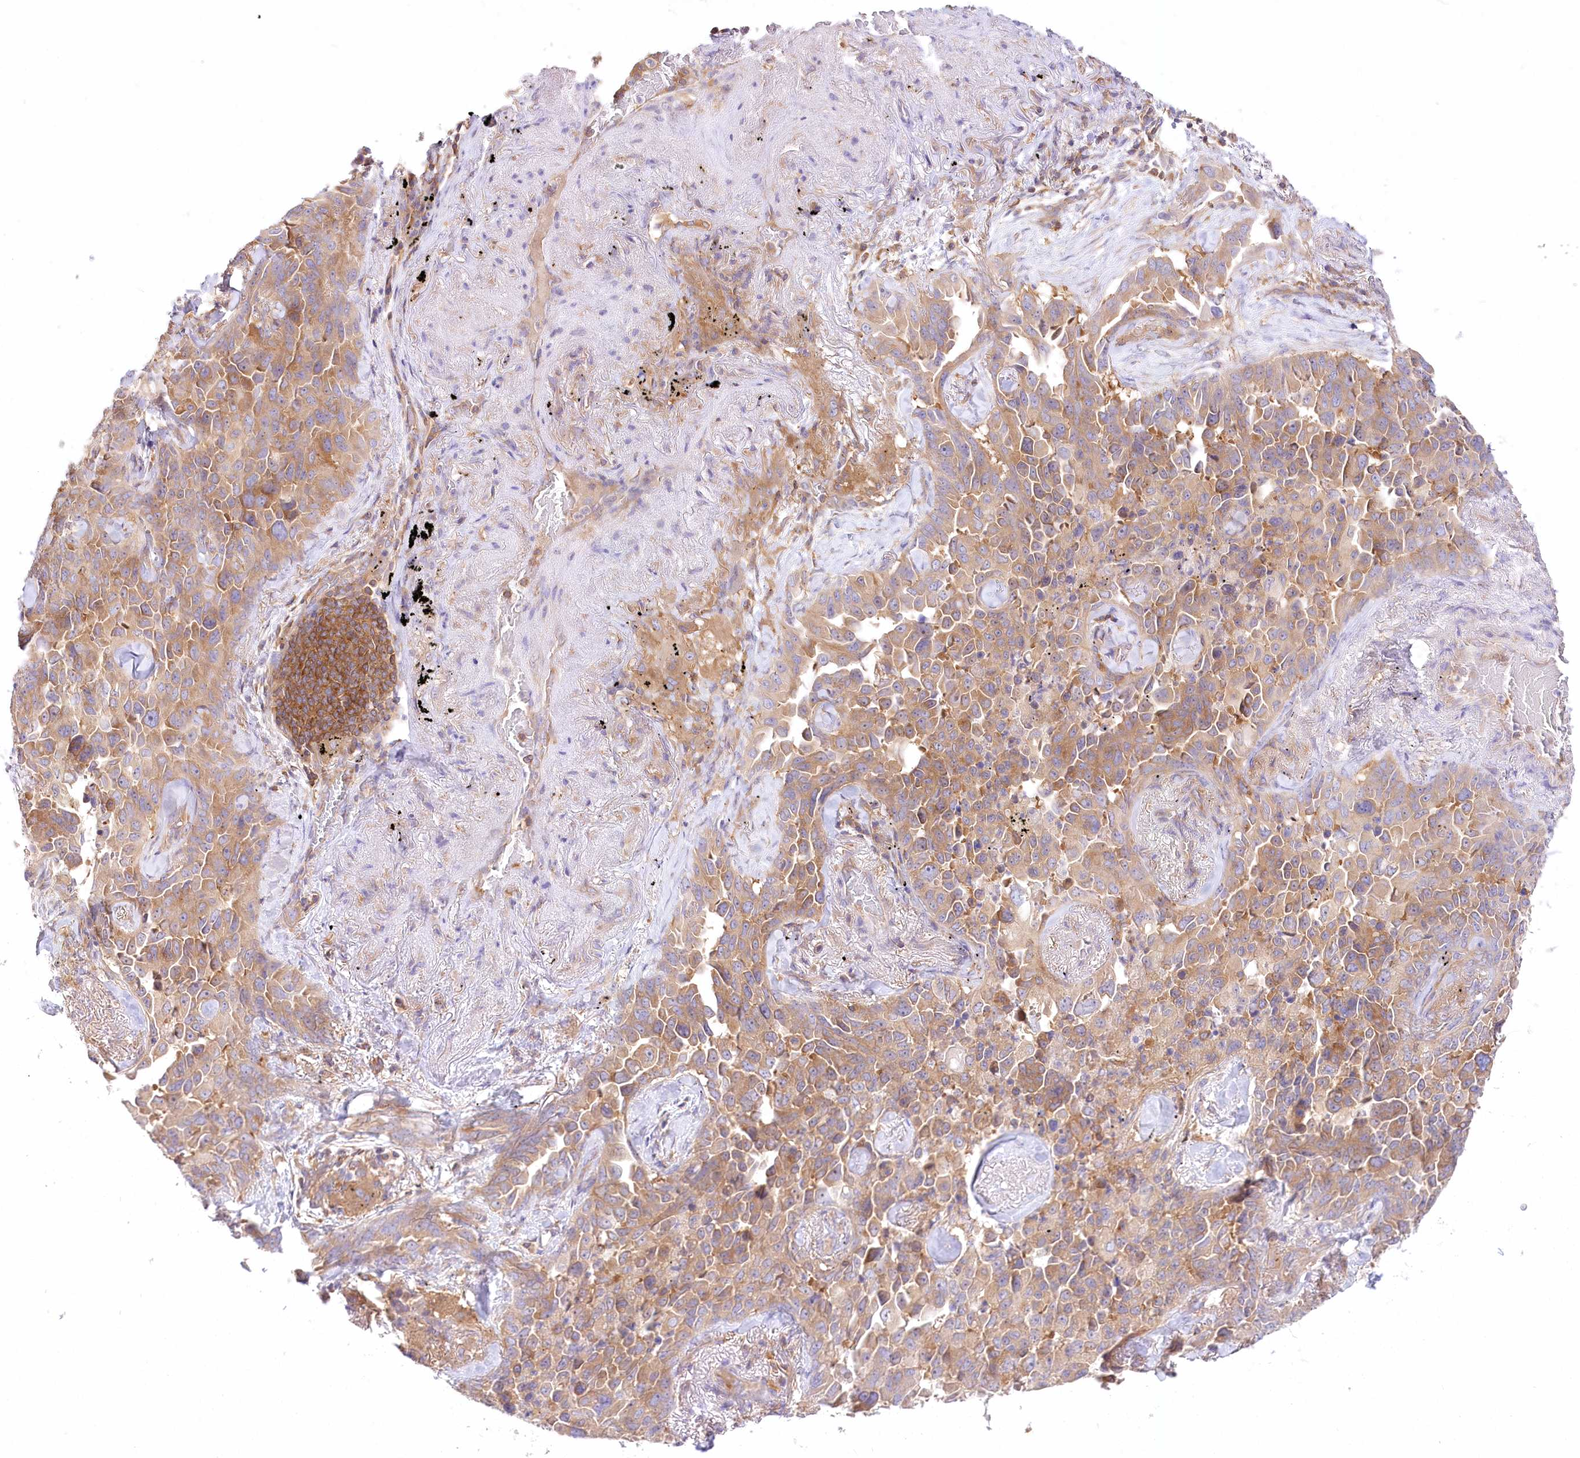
{"staining": {"intensity": "moderate", "quantity": ">75%", "location": "cytoplasmic/membranous"}, "tissue": "lung cancer", "cell_type": "Tumor cells", "image_type": "cancer", "snomed": [{"axis": "morphology", "description": "Adenocarcinoma, NOS"}, {"axis": "topography", "description": "Lung"}], "caption": "Immunohistochemistry (IHC) of lung adenocarcinoma reveals medium levels of moderate cytoplasmic/membranous expression in about >75% of tumor cells. The staining was performed using DAB, with brown indicating positive protein expression. Nuclei are stained blue with hematoxylin.", "gene": "ABRAXAS2", "patient": {"sex": "female", "age": 67}}